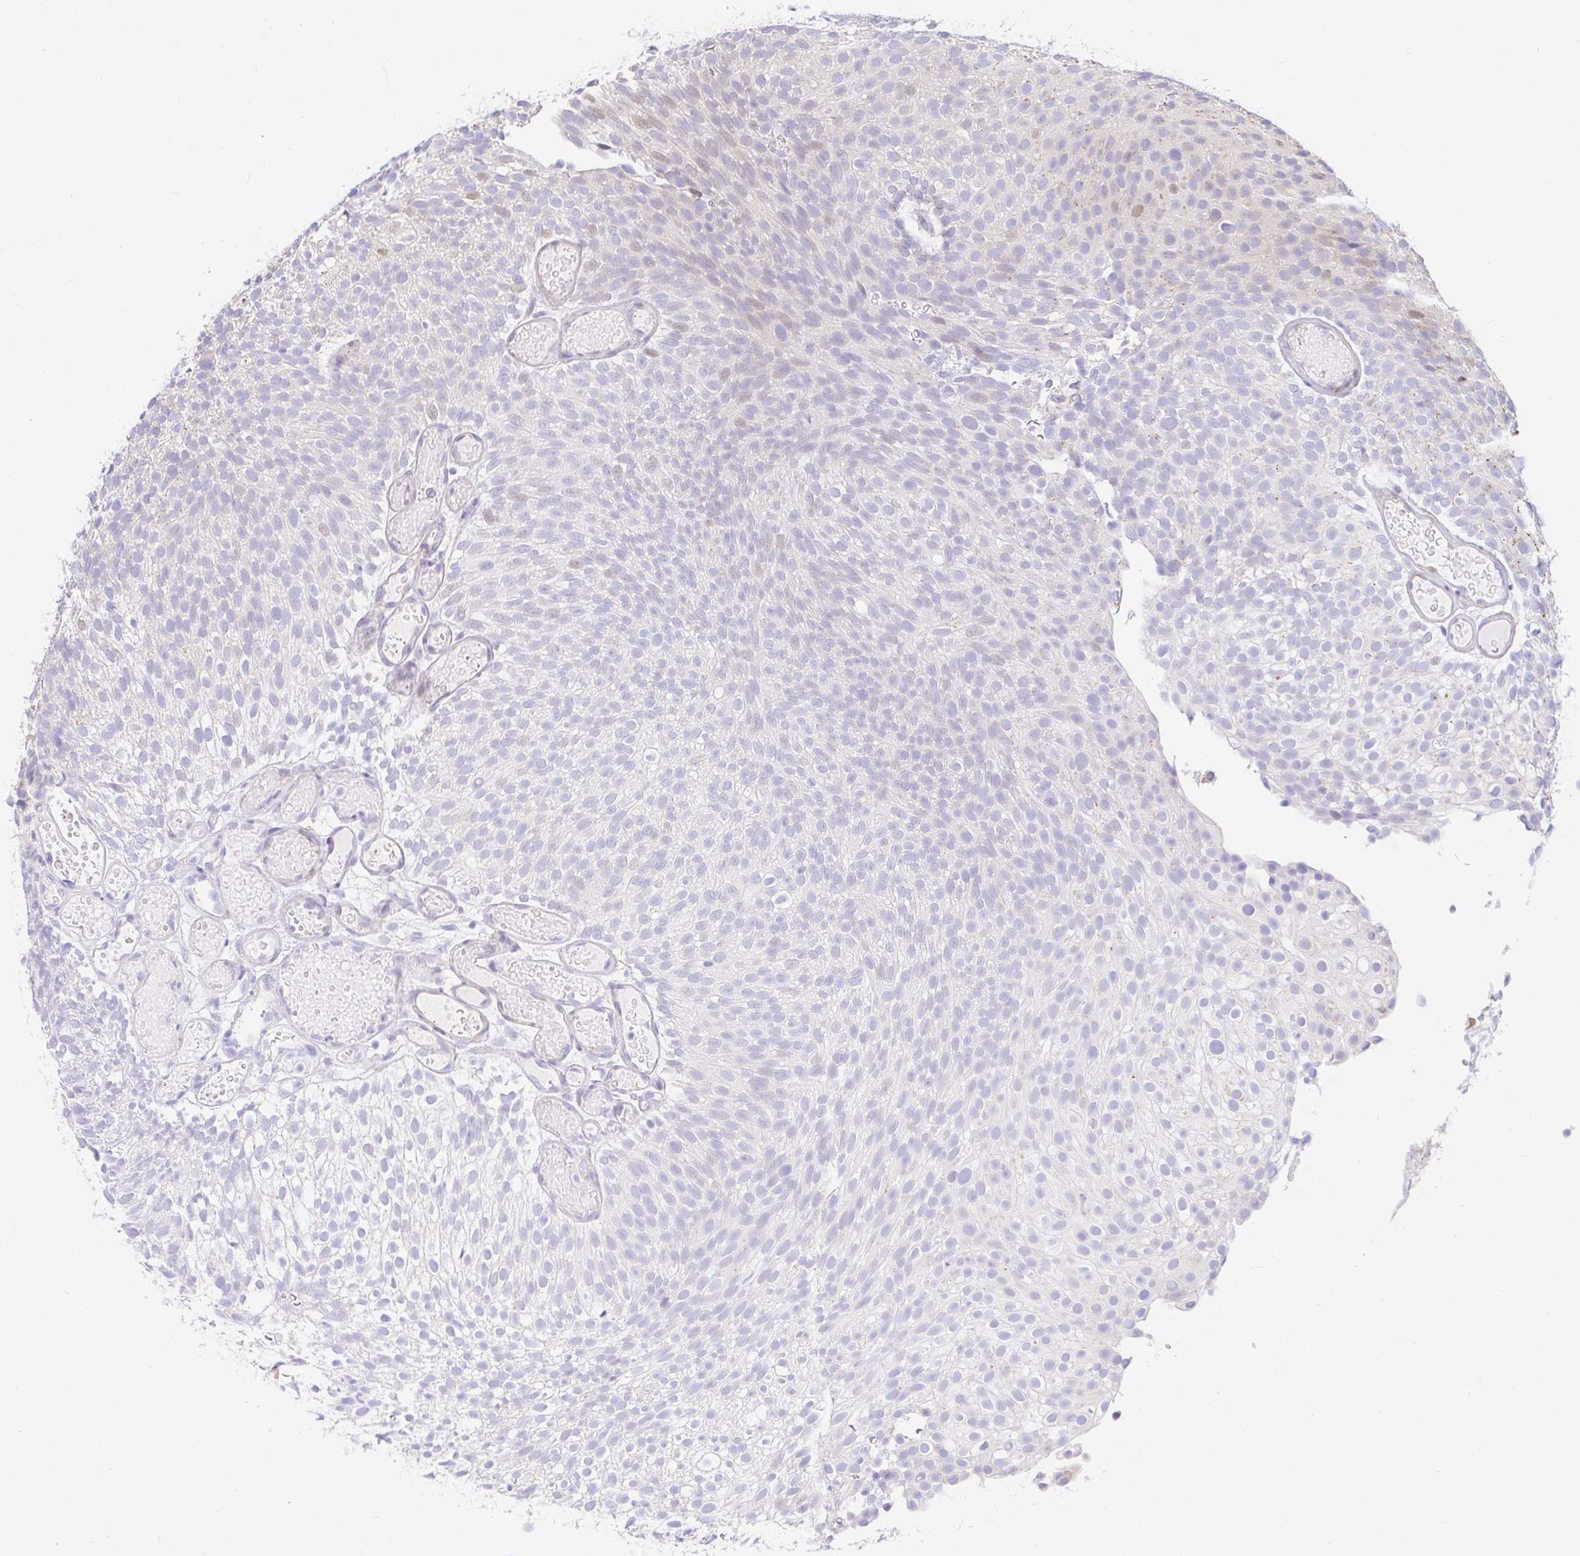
{"staining": {"intensity": "negative", "quantity": "none", "location": "none"}, "tissue": "urothelial cancer", "cell_type": "Tumor cells", "image_type": "cancer", "snomed": [{"axis": "morphology", "description": "Urothelial carcinoma, Low grade"}, {"axis": "topography", "description": "Urinary bladder"}], "caption": "The micrograph exhibits no significant expression in tumor cells of urothelial carcinoma (low-grade).", "gene": "CAPSL", "patient": {"sex": "male", "age": 78}}